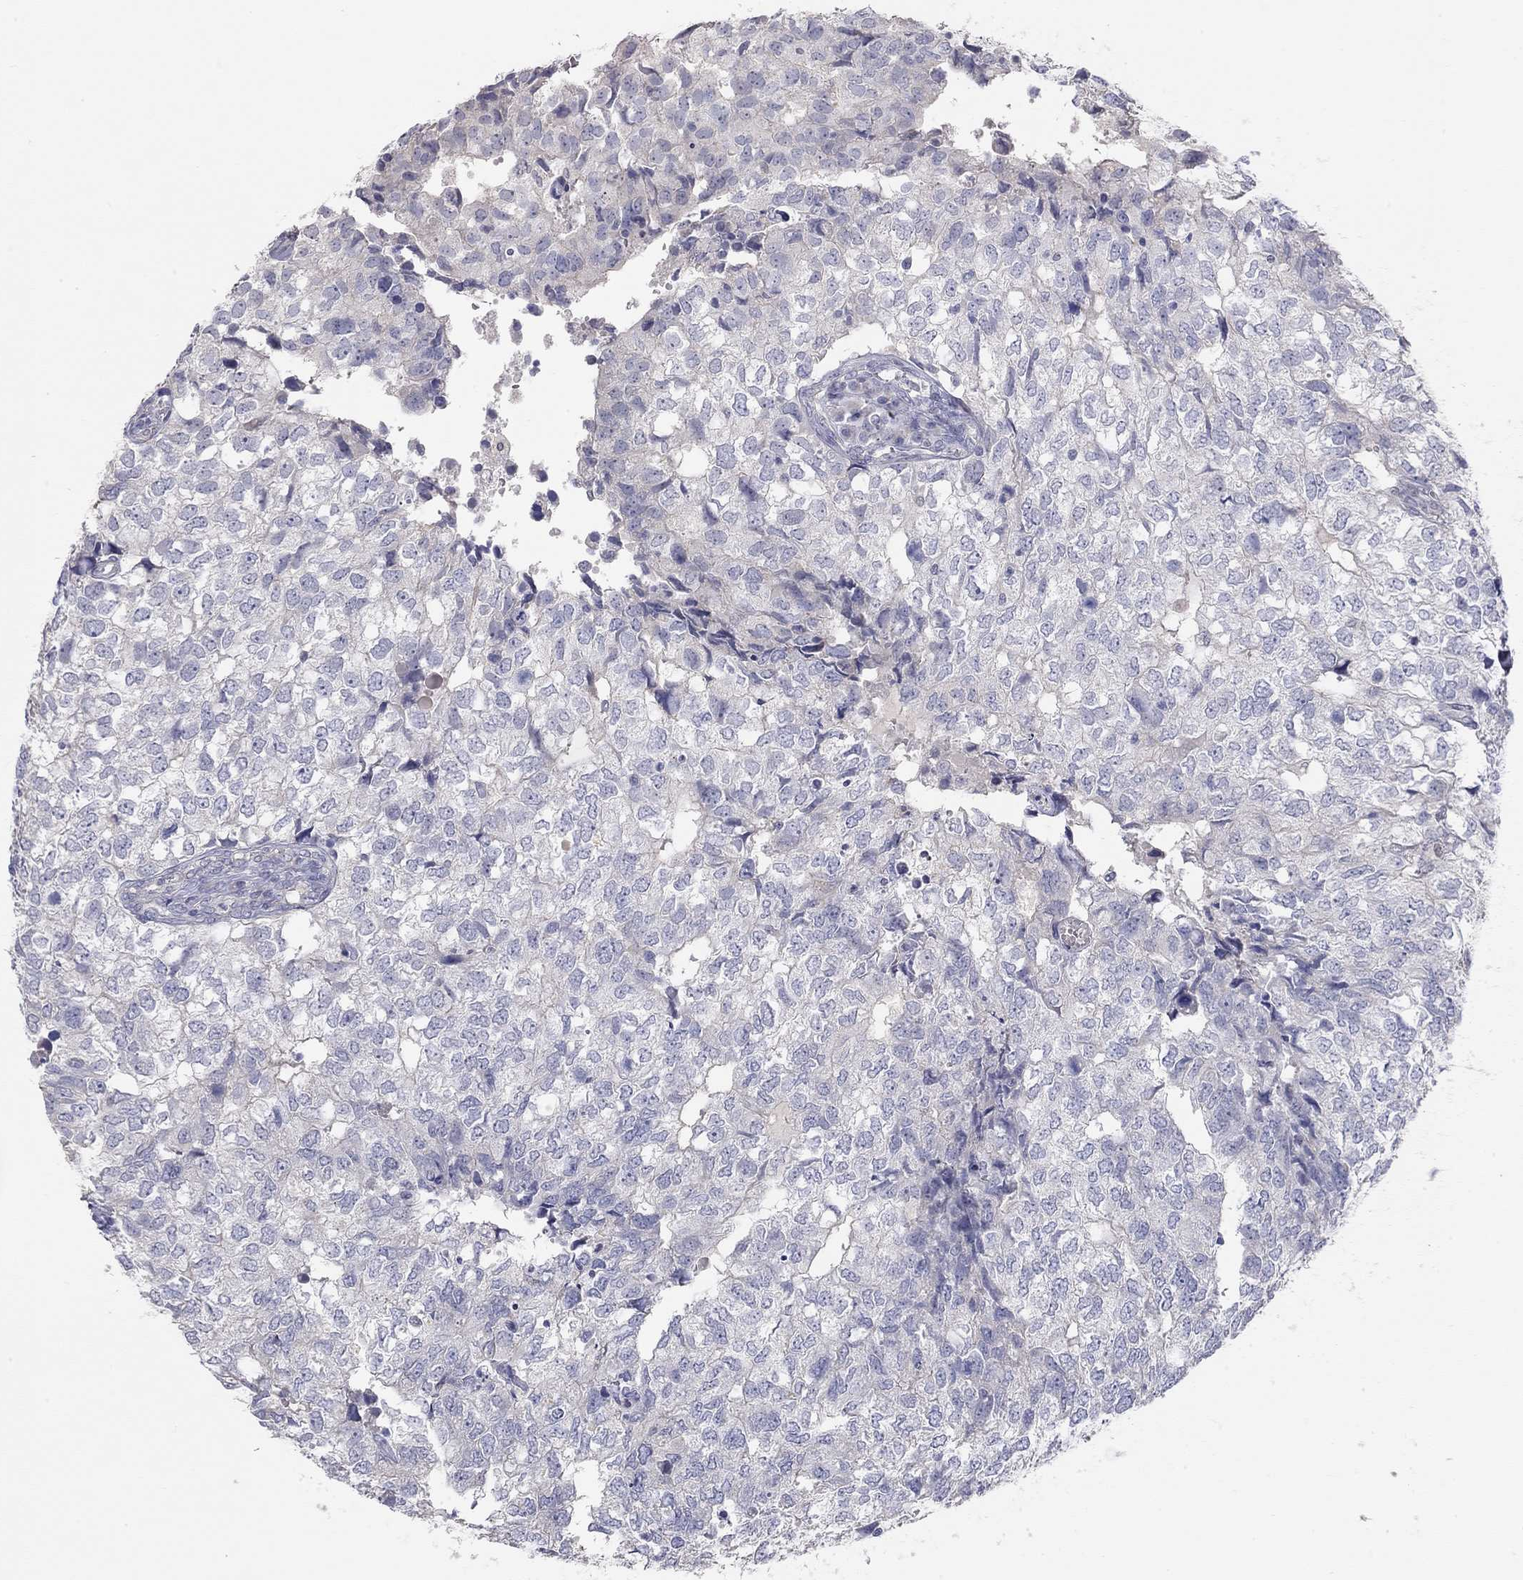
{"staining": {"intensity": "negative", "quantity": "none", "location": "none"}, "tissue": "breast cancer", "cell_type": "Tumor cells", "image_type": "cancer", "snomed": [{"axis": "morphology", "description": "Duct carcinoma"}, {"axis": "topography", "description": "Breast"}], "caption": "DAB immunohistochemical staining of intraductal carcinoma (breast) demonstrates no significant positivity in tumor cells.", "gene": "PAPSS2", "patient": {"sex": "female", "age": 30}}